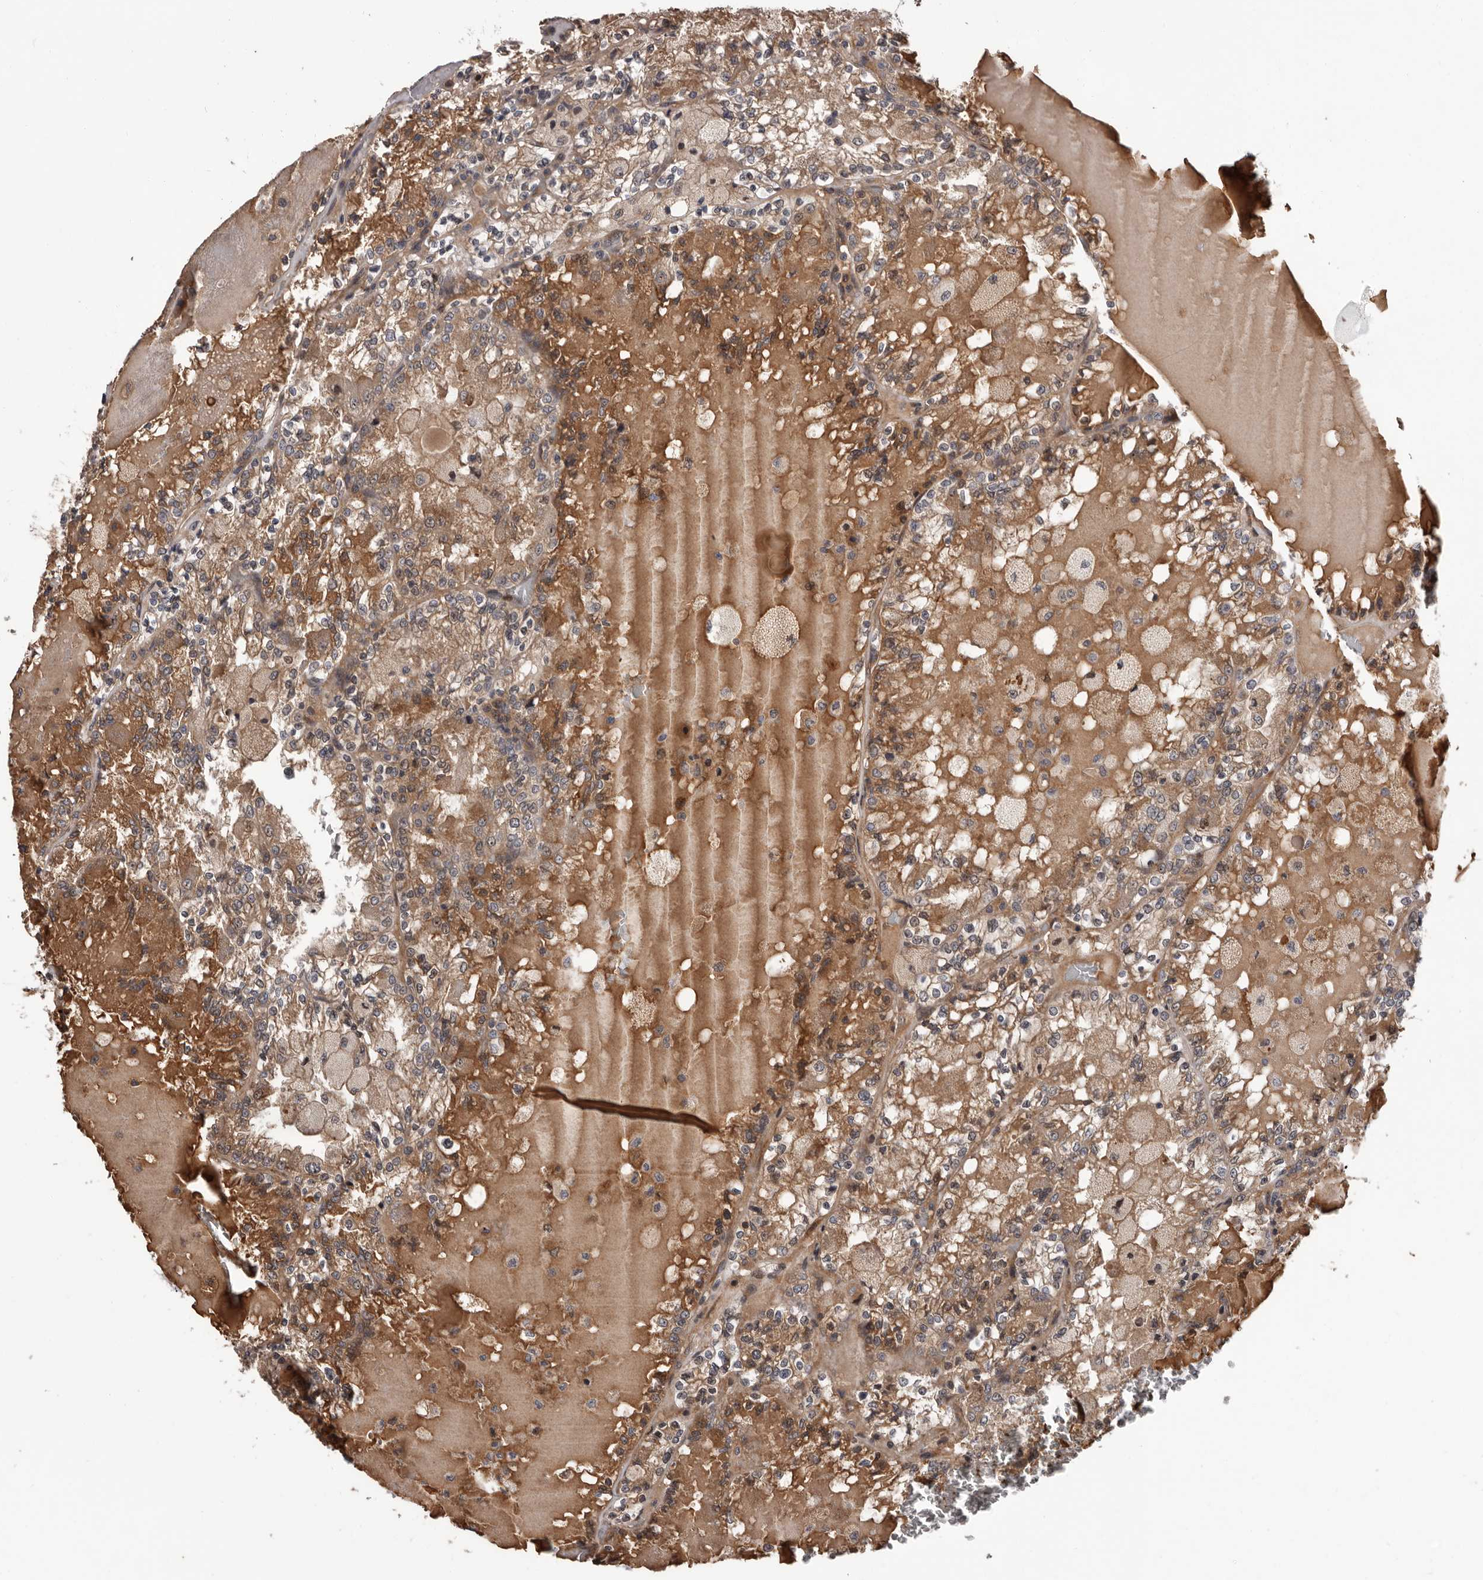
{"staining": {"intensity": "moderate", "quantity": ">75%", "location": "cytoplasmic/membranous"}, "tissue": "renal cancer", "cell_type": "Tumor cells", "image_type": "cancer", "snomed": [{"axis": "morphology", "description": "Adenocarcinoma, NOS"}, {"axis": "topography", "description": "Kidney"}], "caption": "The histopathology image reveals a brown stain indicating the presence of a protein in the cytoplasmic/membranous of tumor cells in renal cancer (adenocarcinoma). The protein is stained brown, and the nuclei are stained in blue (DAB IHC with brightfield microscopy, high magnification).", "gene": "PRKD1", "patient": {"sex": "female", "age": 56}}